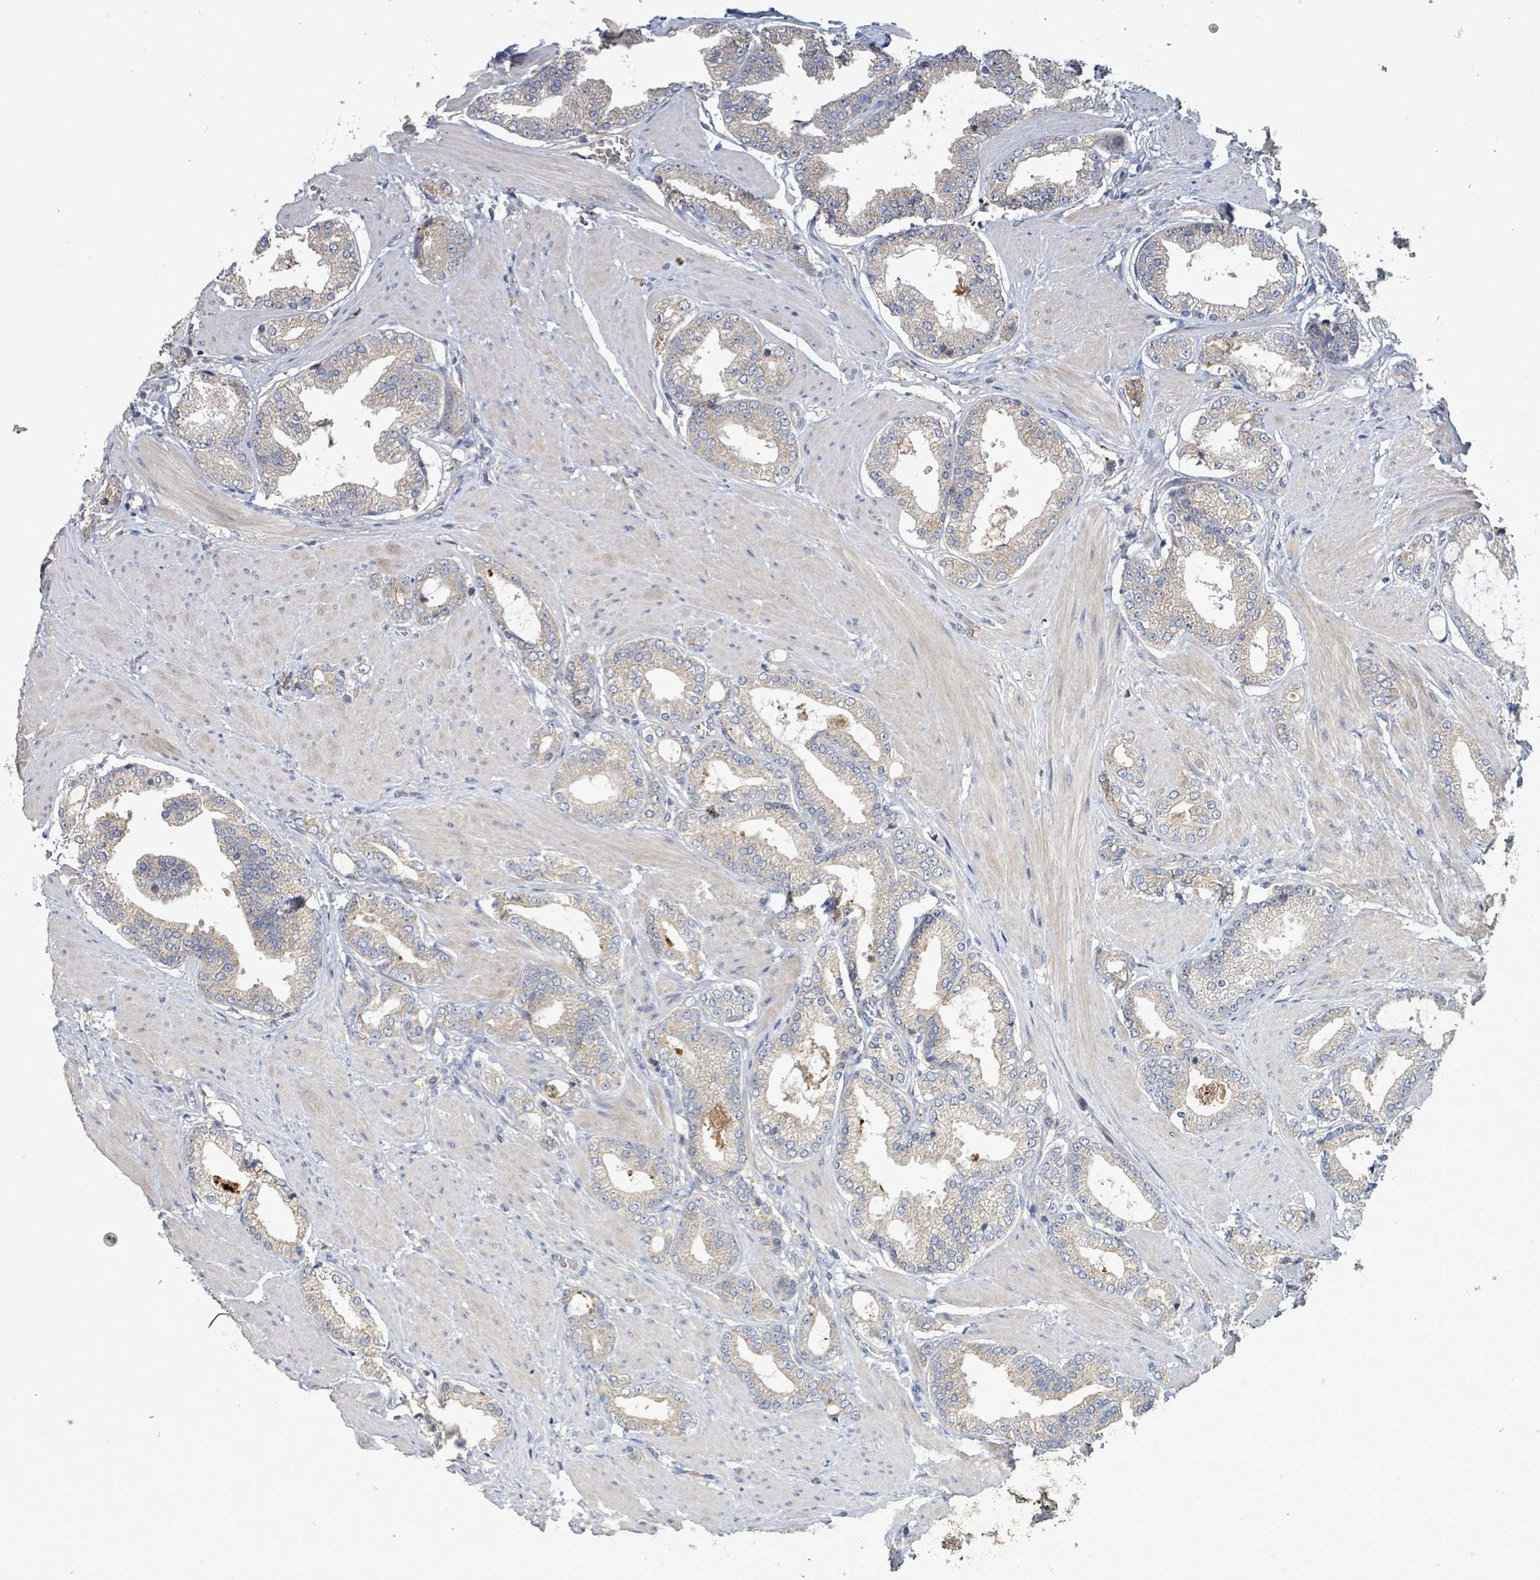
{"staining": {"intensity": "weak", "quantity": "25%-75%", "location": "cytoplasmic/membranous"}, "tissue": "prostate cancer", "cell_type": "Tumor cells", "image_type": "cancer", "snomed": [{"axis": "morphology", "description": "Adenocarcinoma, Low grade"}, {"axis": "topography", "description": "Prostate"}], "caption": "This is a histology image of immunohistochemistry (IHC) staining of prostate cancer, which shows weak expression in the cytoplasmic/membranous of tumor cells.", "gene": "PLAAT1", "patient": {"sex": "male", "age": 42}}